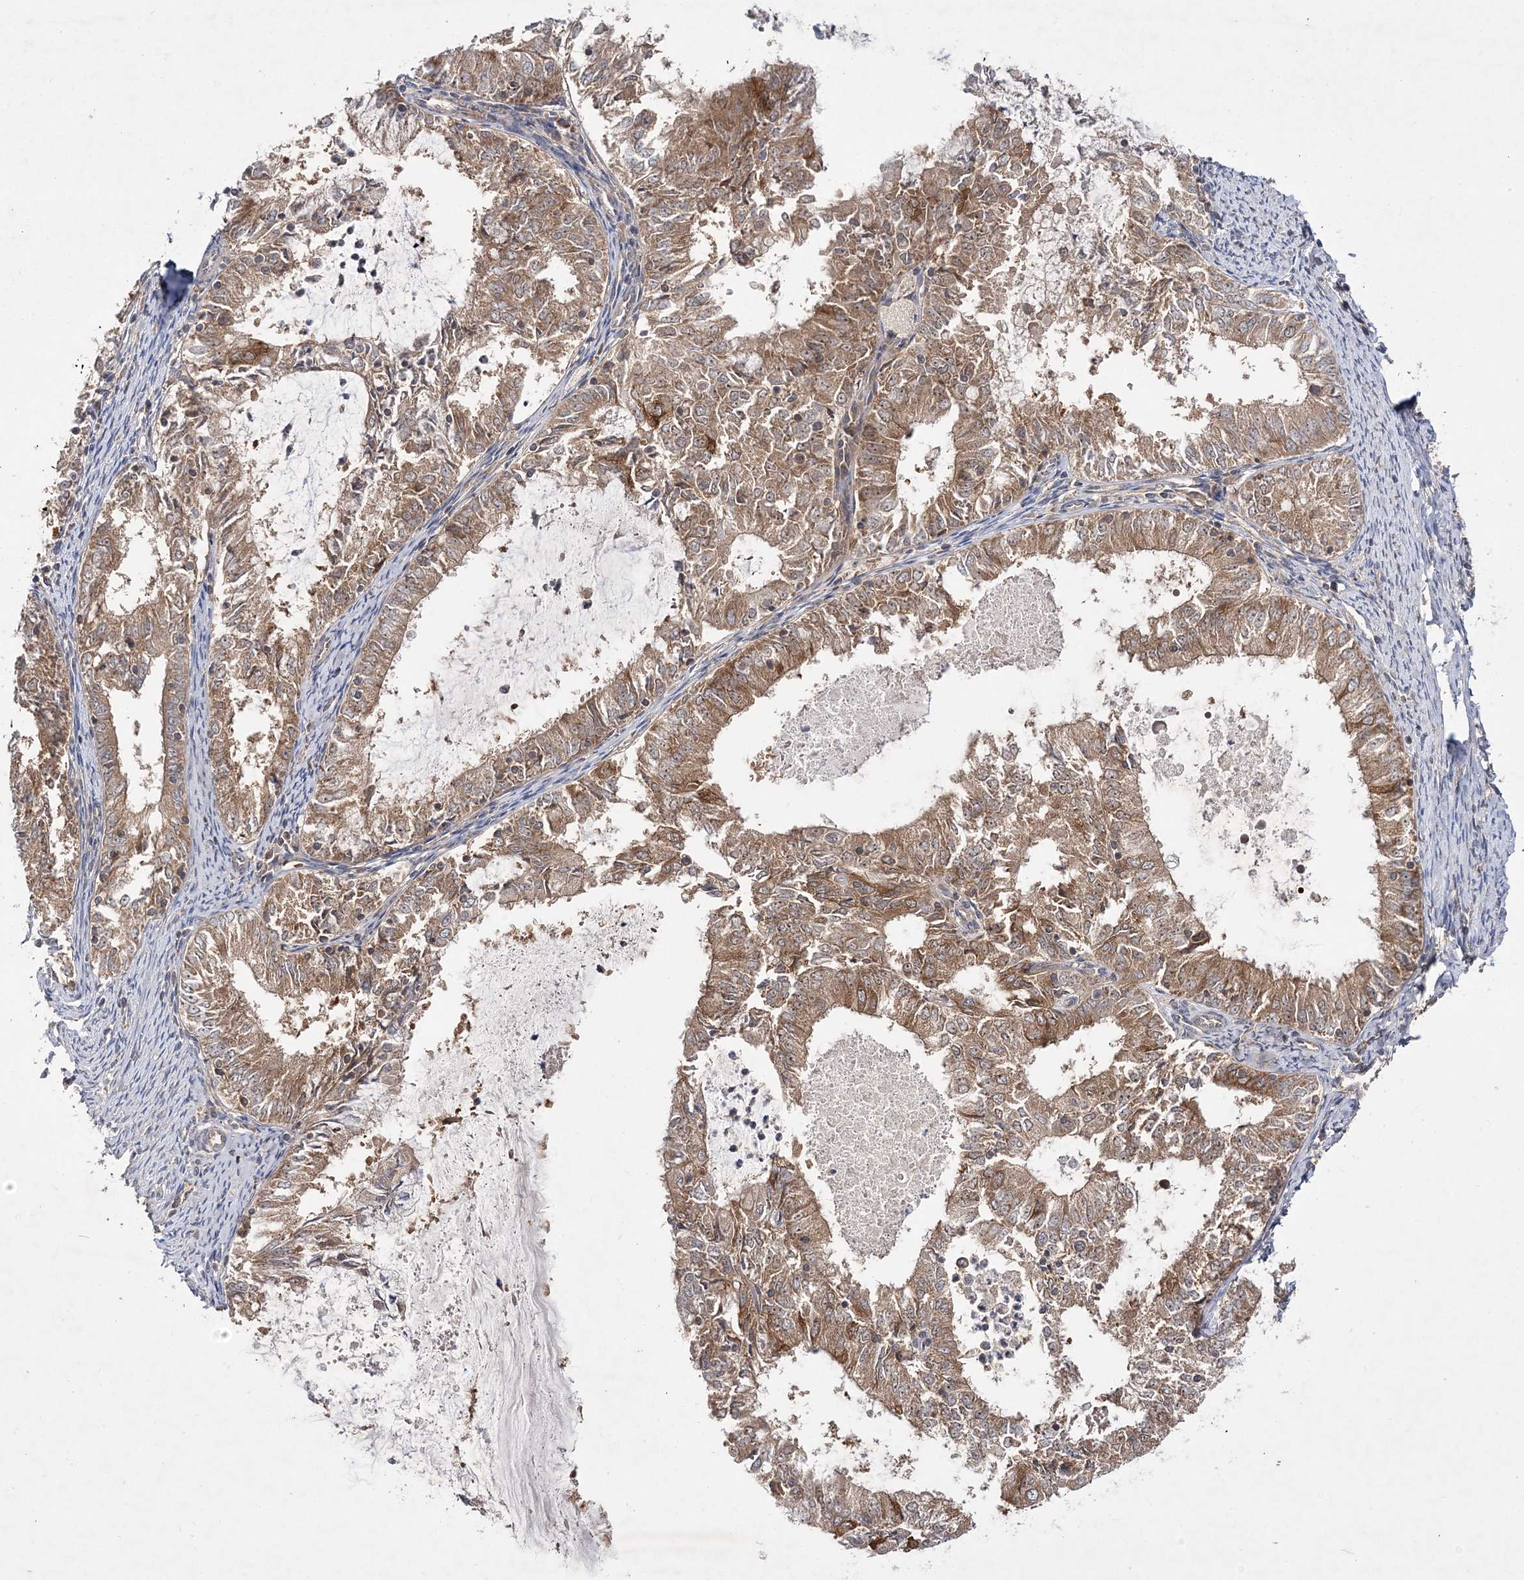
{"staining": {"intensity": "moderate", "quantity": ">75%", "location": "cytoplasmic/membranous"}, "tissue": "endometrial cancer", "cell_type": "Tumor cells", "image_type": "cancer", "snomed": [{"axis": "morphology", "description": "Adenocarcinoma, NOS"}, {"axis": "topography", "description": "Endometrium"}], "caption": "DAB (3,3'-diaminobenzidine) immunohistochemical staining of human endometrial cancer (adenocarcinoma) demonstrates moderate cytoplasmic/membranous protein staining in approximately >75% of tumor cells.", "gene": "TMEM9B", "patient": {"sex": "female", "age": 57}}